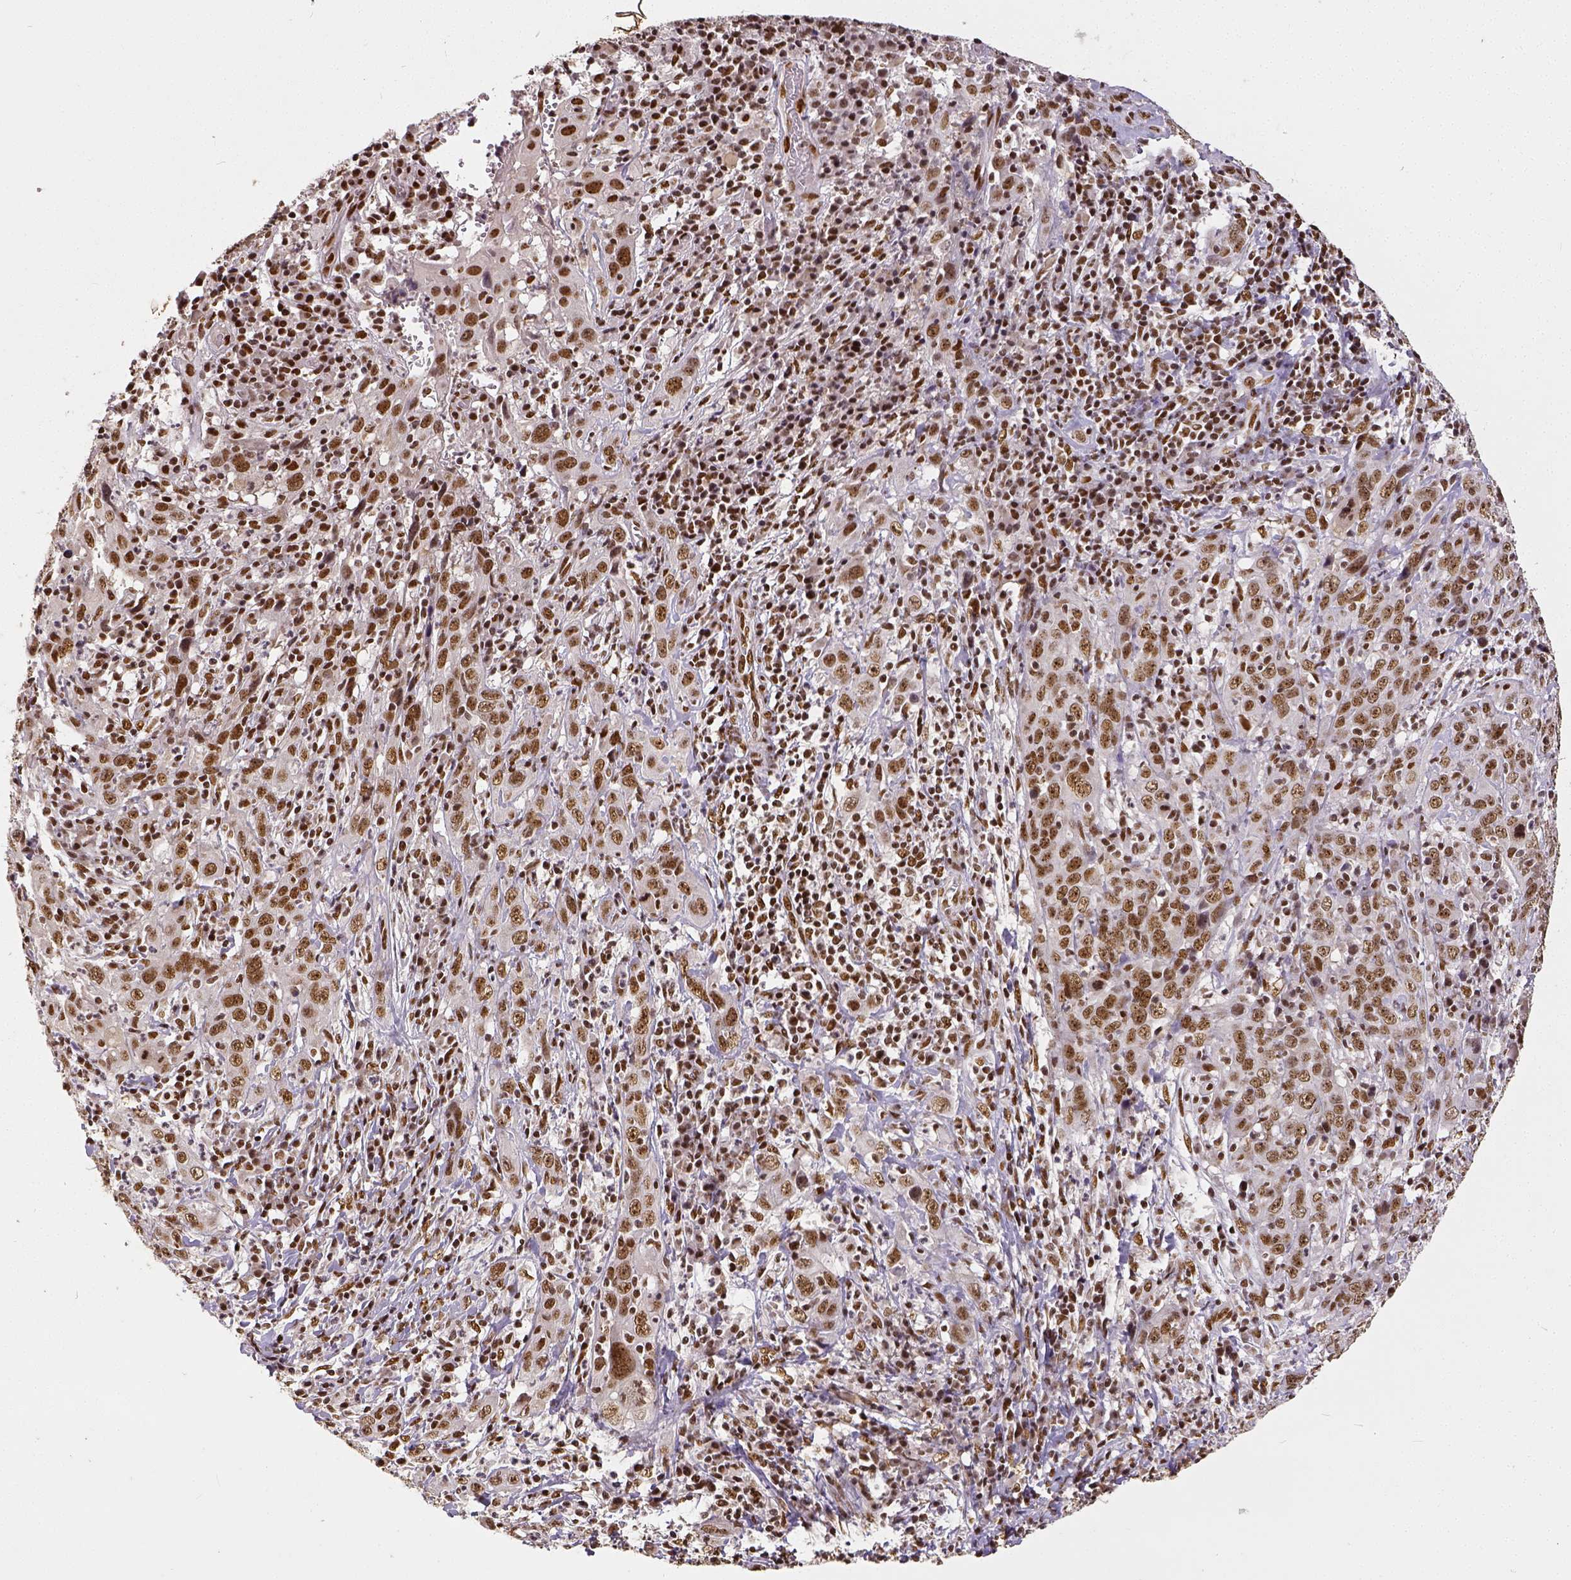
{"staining": {"intensity": "moderate", "quantity": ">75%", "location": "nuclear"}, "tissue": "cervical cancer", "cell_type": "Tumor cells", "image_type": "cancer", "snomed": [{"axis": "morphology", "description": "Squamous cell carcinoma, NOS"}, {"axis": "topography", "description": "Cervix"}], "caption": "Squamous cell carcinoma (cervical) was stained to show a protein in brown. There is medium levels of moderate nuclear staining in about >75% of tumor cells.", "gene": "ATRX", "patient": {"sex": "female", "age": 46}}